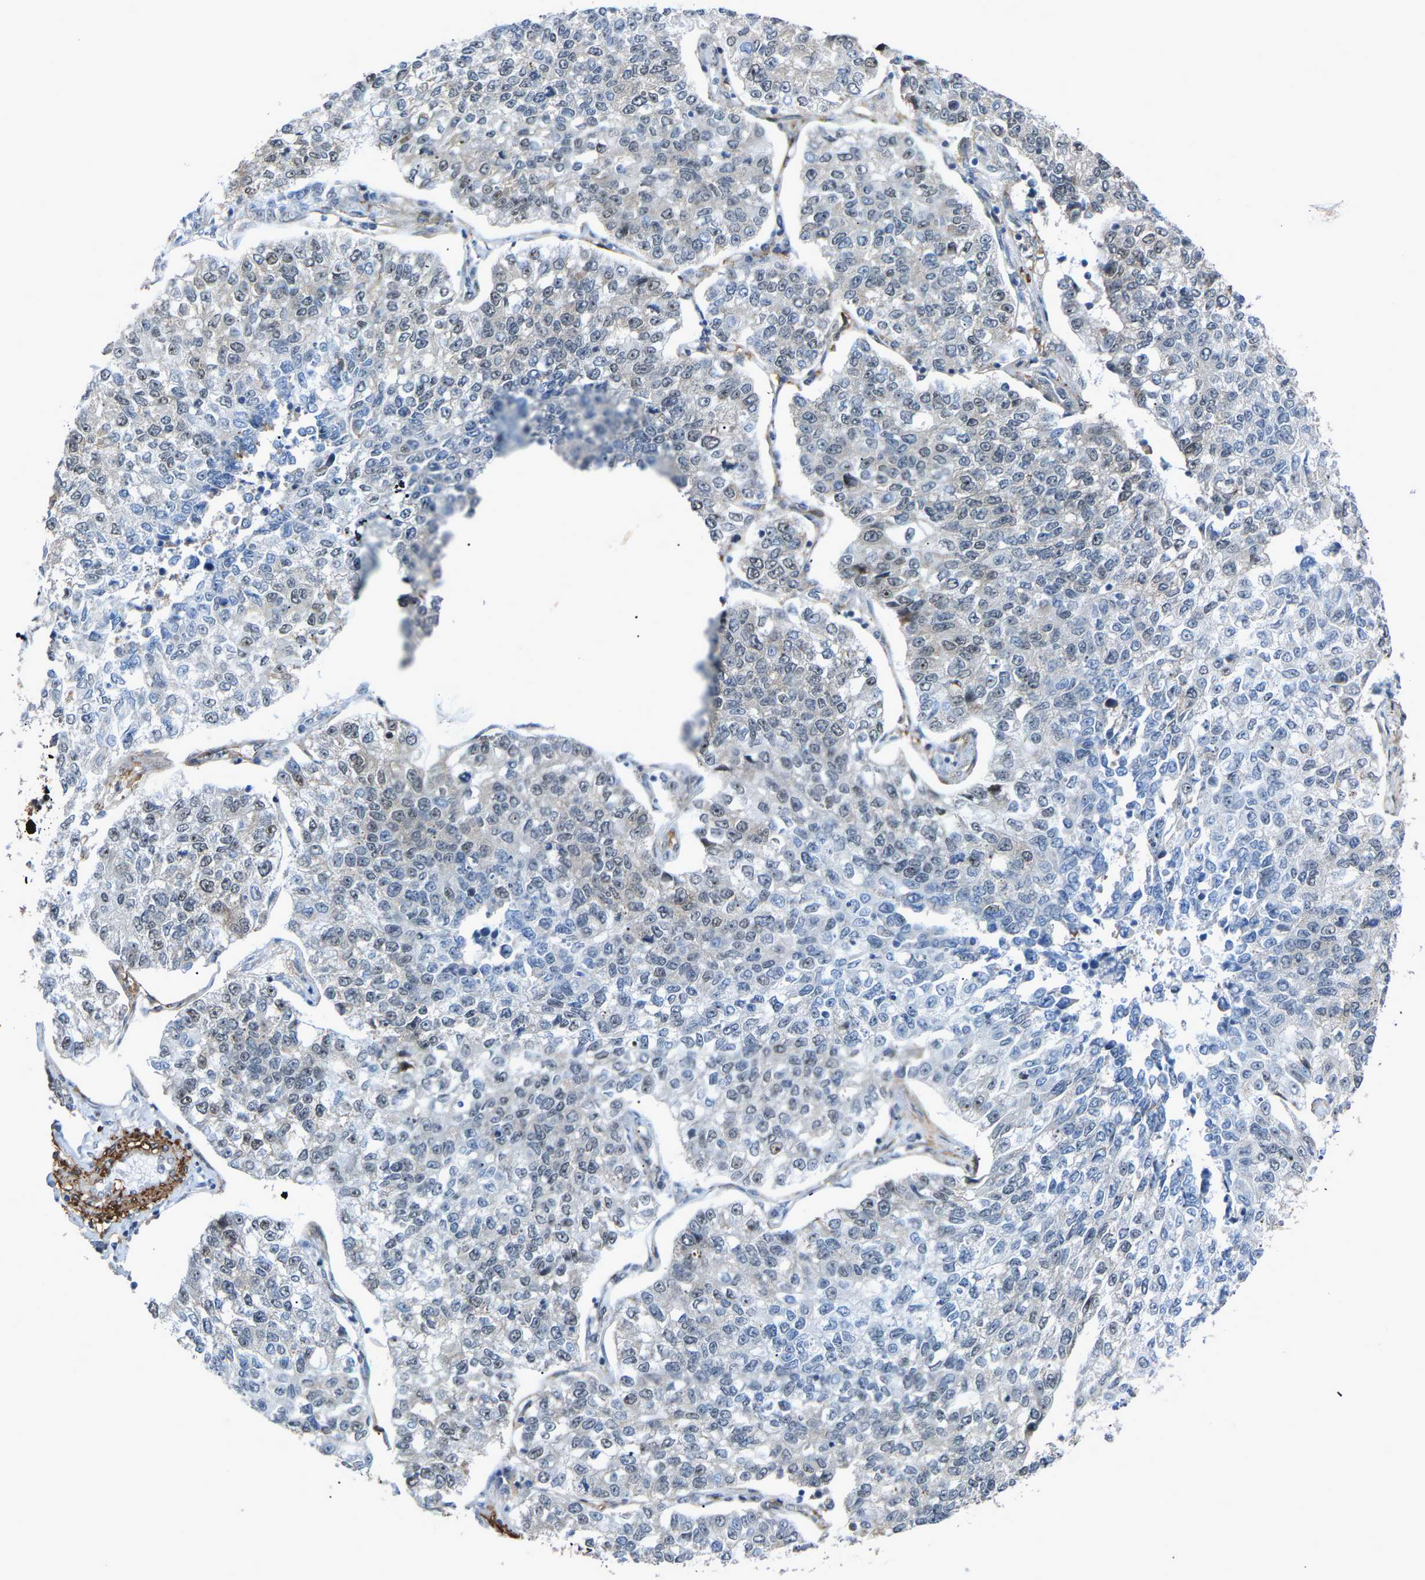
{"staining": {"intensity": "weak", "quantity": "<25%", "location": "cytoplasmic/membranous"}, "tissue": "lung cancer", "cell_type": "Tumor cells", "image_type": "cancer", "snomed": [{"axis": "morphology", "description": "Adenocarcinoma, NOS"}, {"axis": "topography", "description": "Lung"}], "caption": "Immunohistochemistry of lung cancer exhibits no staining in tumor cells.", "gene": "DDX5", "patient": {"sex": "male", "age": 49}}